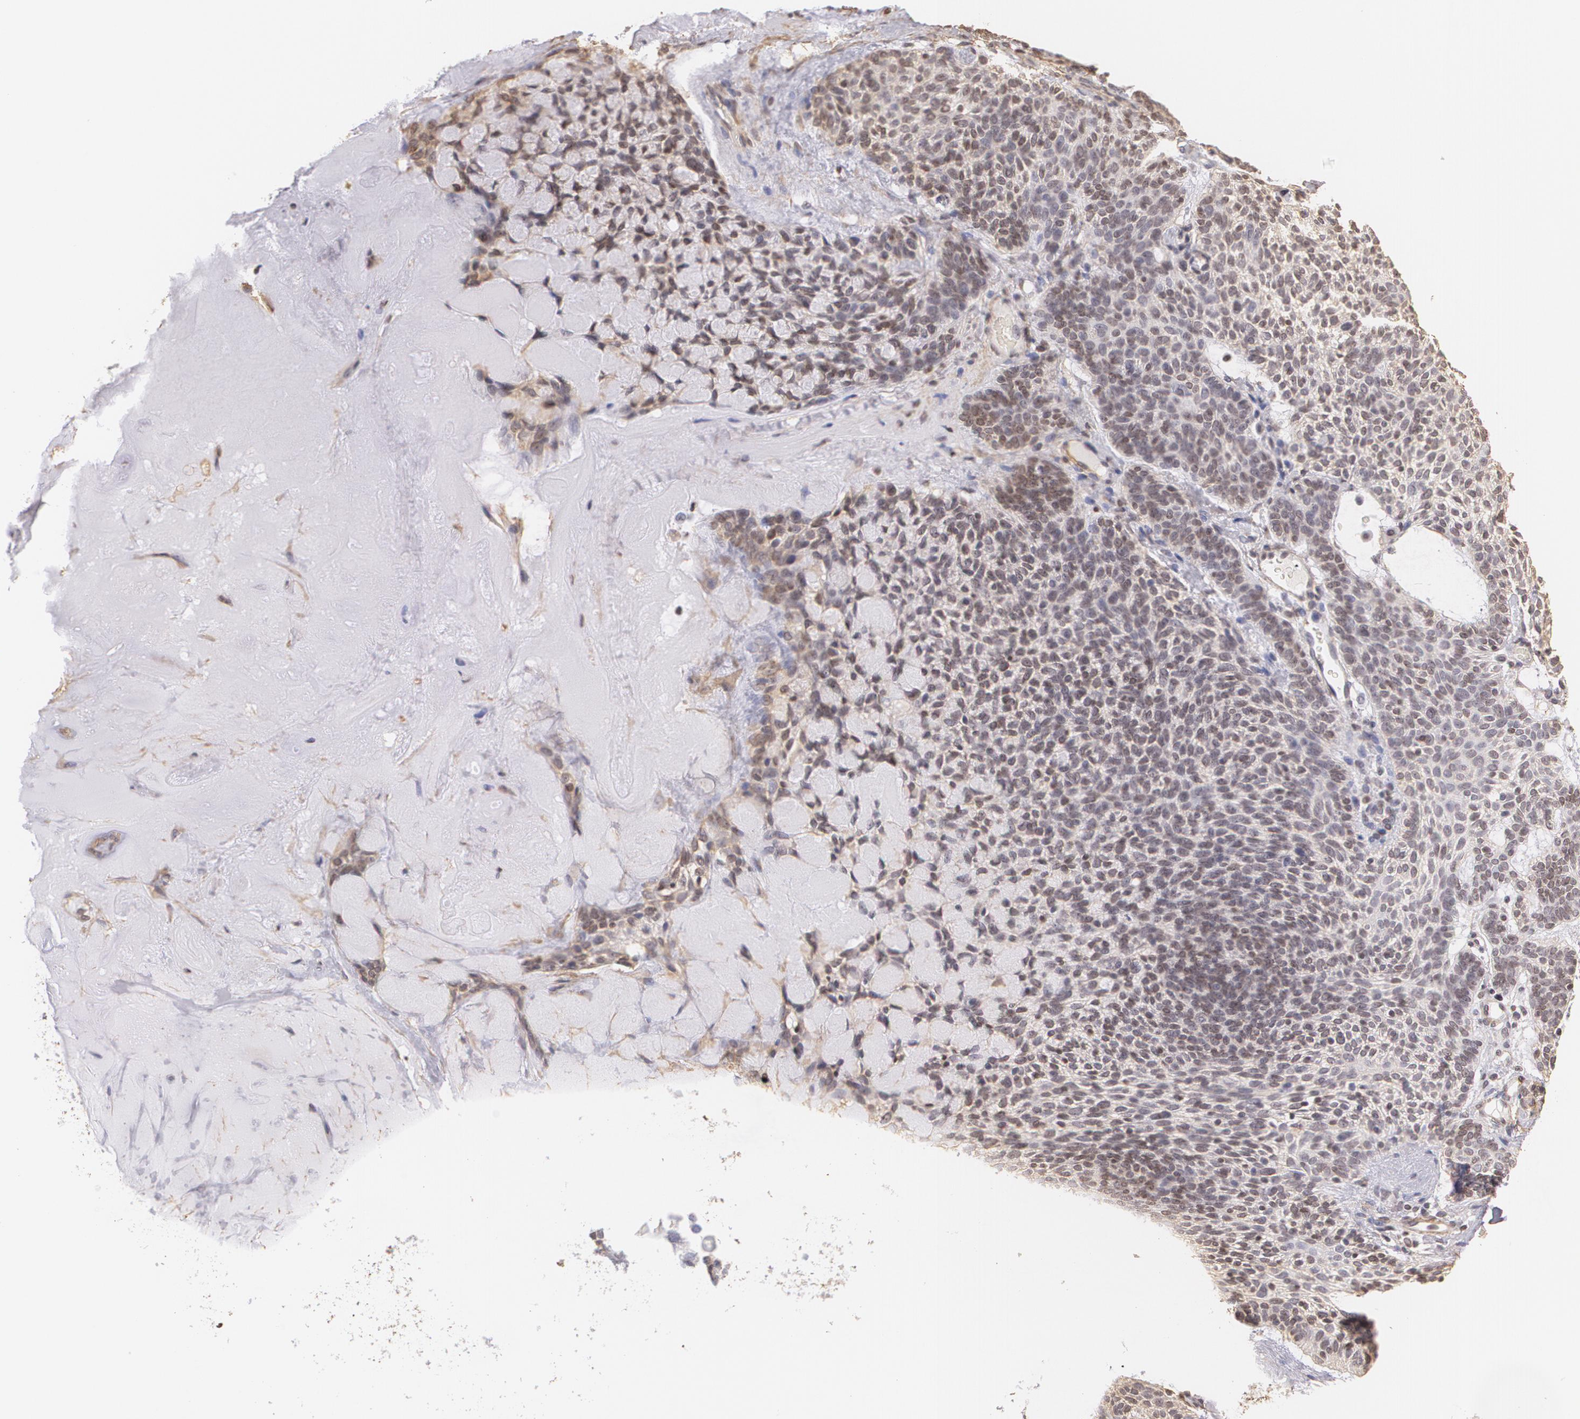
{"staining": {"intensity": "negative", "quantity": "none", "location": "none"}, "tissue": "skin cancer", "cell_type": "Tumor cells", "image_type": "cancer", "snomed": [{"axis": "morphology", "description": "Normal tissue, NOS"}, {"axis": "morphology", "description": "Basal cell carcinoma"}, {"axis": "topography", "description": "Skin"}], "caption": "A micrograph of skin basal cell carcinoma stained for a protein shows no brown staining in tumor cells.", "gene": "VAMP1", "patient": {"sex": "female", "age": 70}}